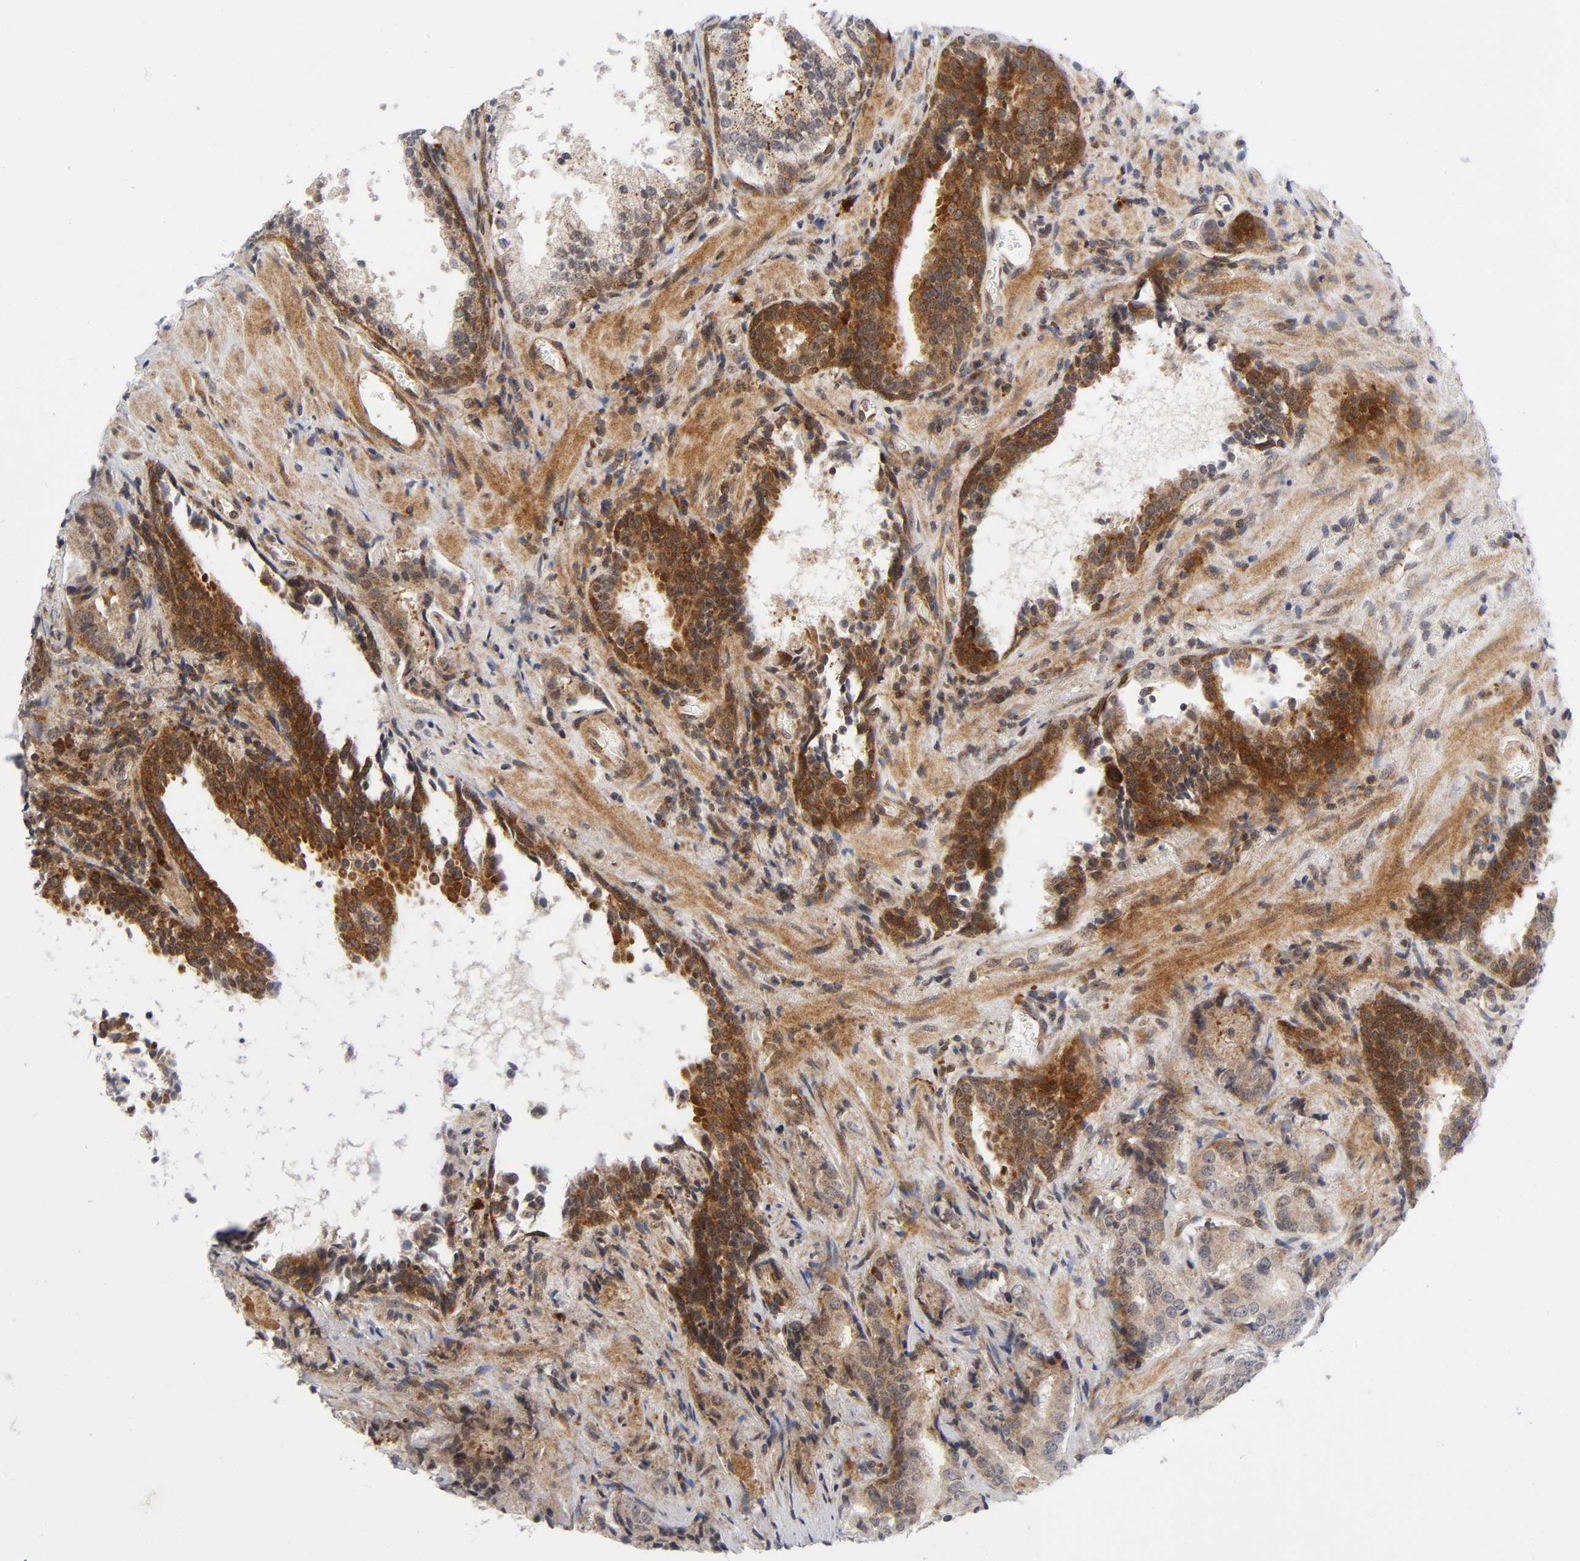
{"staining": {"intensity": "strong", "quantity": ">75%", "location": "cytoplasmic/membranous,nuclear"}, "tissue": "prostate cancer", "cell_type": "Tumor cells", "image_type": "cancer", "snomed": [{"axis": "morphology", "description": "Adenocarcinoma, High grade"}, {"axis": "topography", "description": "Prostate"}], "caption": "This is a micrograph of immunohistochemistry staining of prostate high-grade adenocarcinoma, which shows strong positivity in the cytoplasmic/membranous and nuclear of tumor cells.", "gene": "EIF5", "patient": {"sex": "male", "age": 58}}